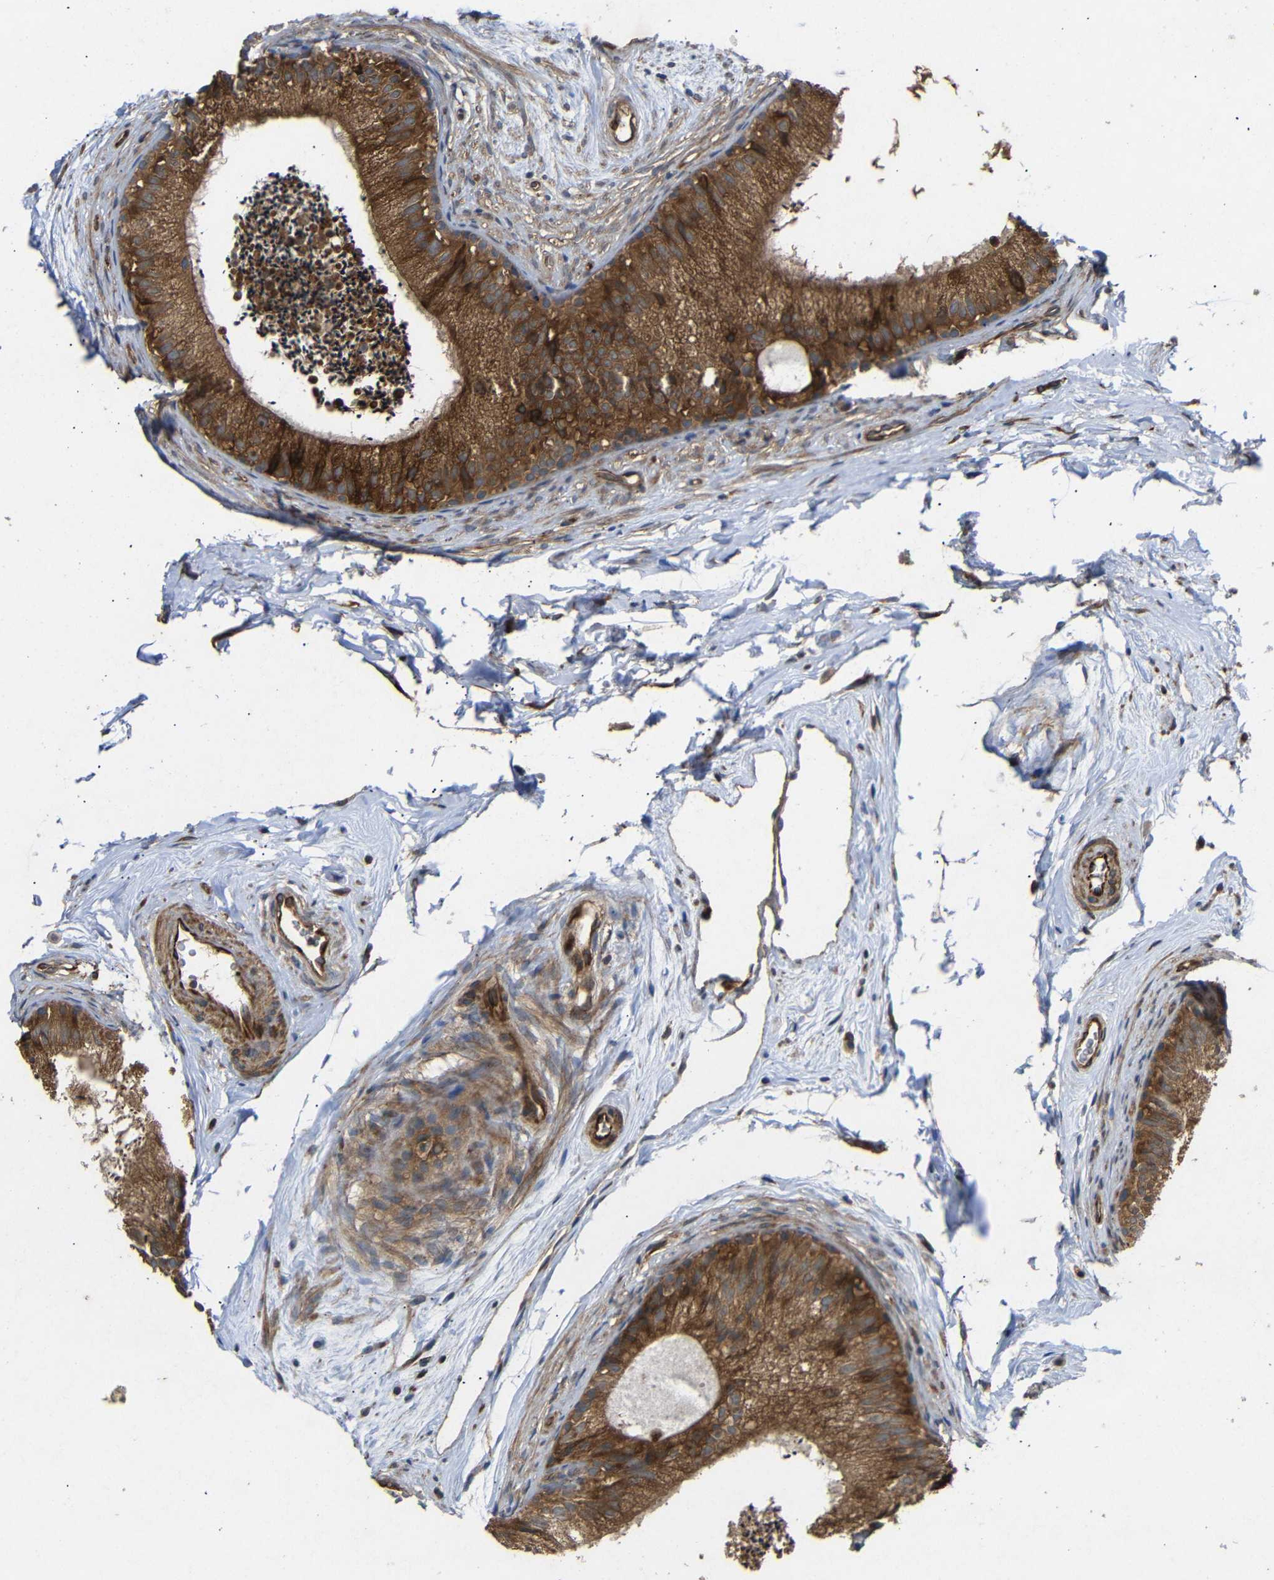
{"staining": {"intensity": "strong", "quantity": ">75%", "location": "cytoplasmic/membranous"}, "tissue": "epididymis", "cell_type": "Glandular cells", "image_type": "normal", "snomed": [{"axis": "morphology", "description": "Normal tissue, NOS"}, {"axis": "topography", "description": "Epididymis"}], "caption": "About >75% of glandular cells in benign human epididymis reveal strong cytoplasmic/membranous protein expression as visualized by brown immunohistochemical staining.", "gene": "EIF2S1", "patient": {"sex": "male", "age": 56}}